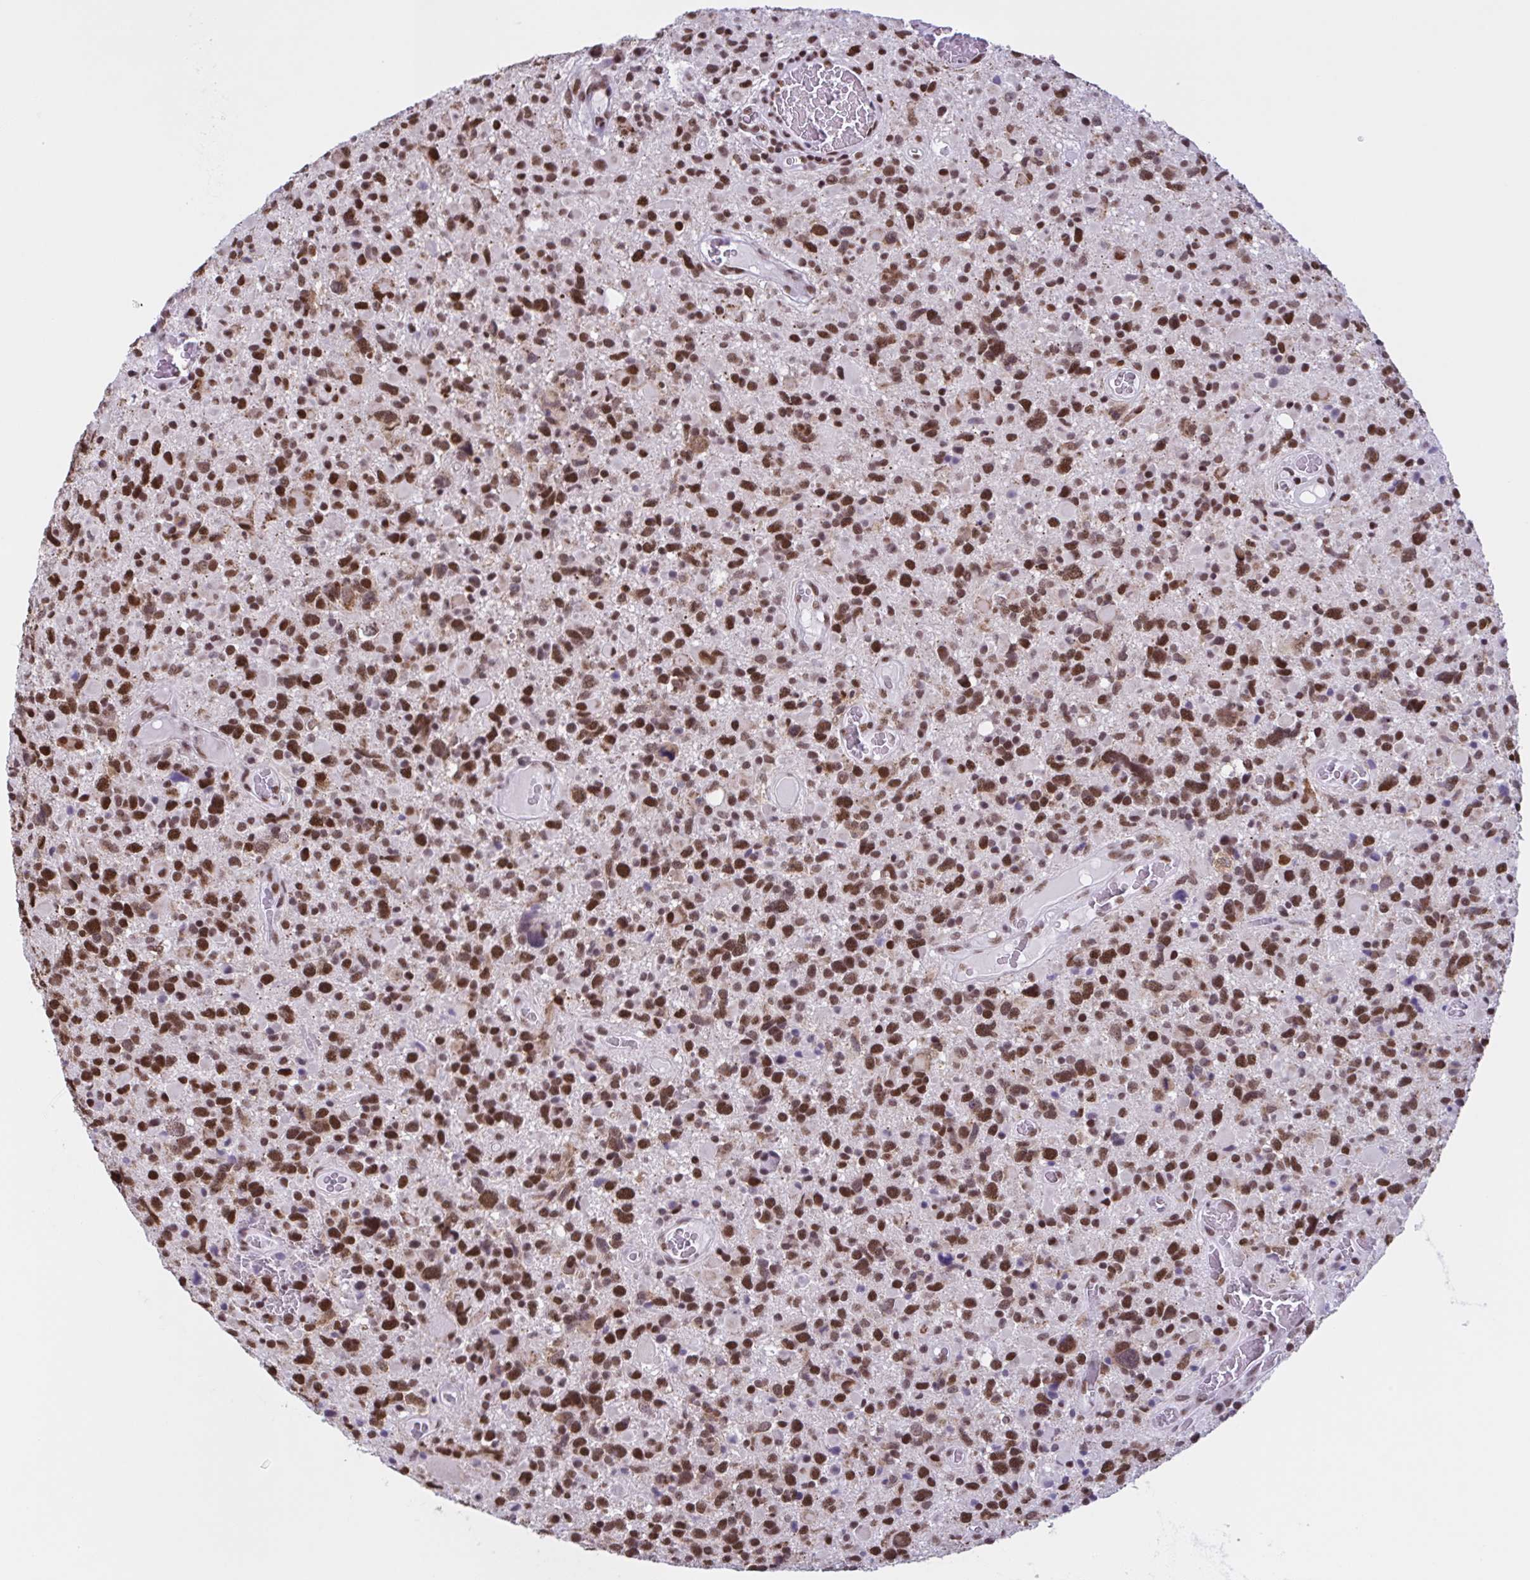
{"staining": {"intensity": "strong", "quantity": ">75%", "location": "nuclear"}, "tissue": "glioma", "cell_type": "Tumor cells", "image_type": "cancer", "snomed": [{"axis": "morphology", "description": "Glioma, malignant, High grade"}, {"axis": "topography", "description": "Brain"}], "caption": "Protein expression analysis of high-grade glioma (malignant) reveals strong nuclear expression in approximately >75% of tumor cells.", "gene": "TIMM21", "patient": {"sex": "female", "age": 40}}